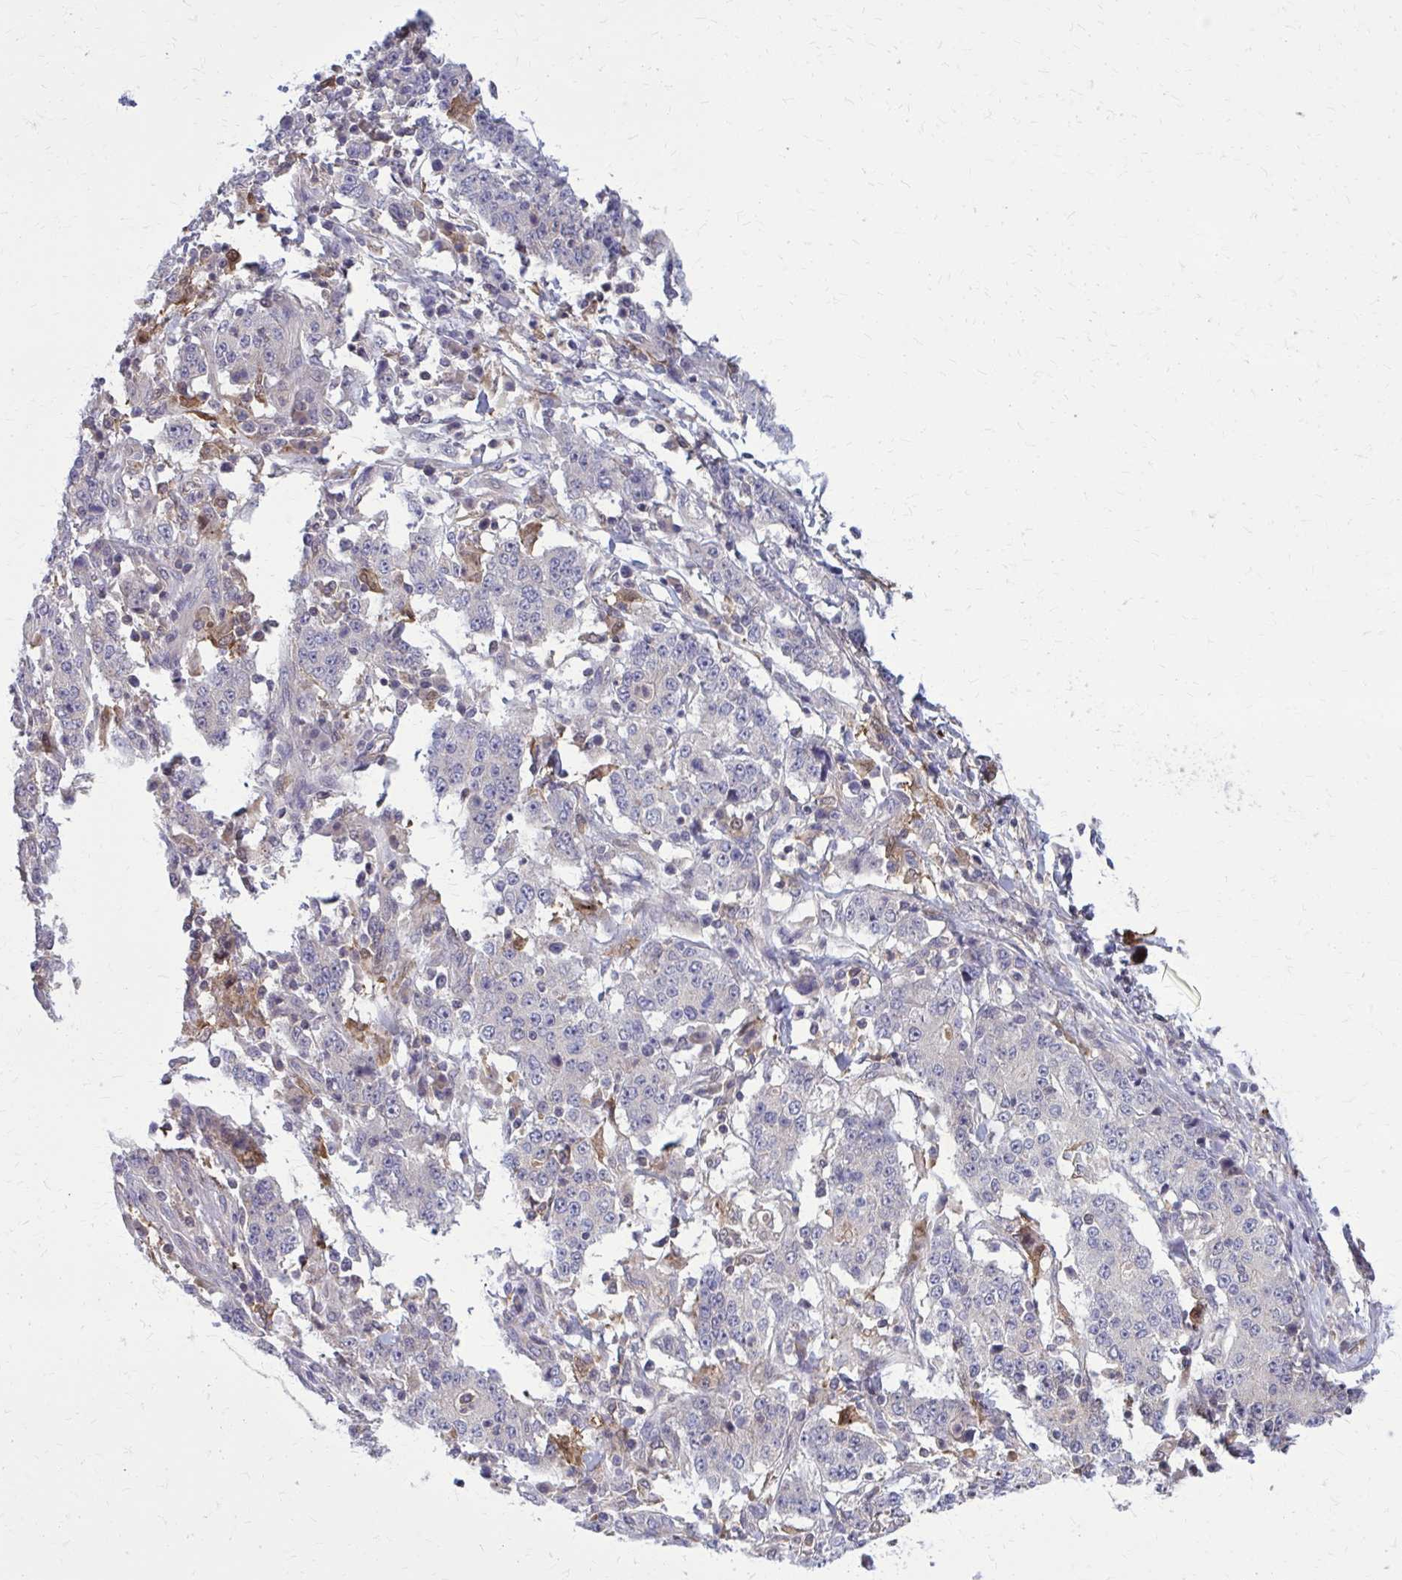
{"staining": {"intensity": "negative", "quantity": "none", "location": "none"}, "tissue": "stomach cancer", "cell_type": "Tumor cells", "image_type": "cancer", "snomed": [{"axis": "morphology", "description": "Normal tissue, NOS"}, {"axis": "morphology", "description": "Adenocarcinoma, NOS"}, {"axis": "topography", "description": "Stomach, upper"}, {"axis": "topography", "description": "Stomach"}], "caption": "DAB immunohistochemical staining of human stomach cancer demonstrates no significant expression in tumor cells.", "gene": "DBI", "patient": {"sex": "male", "age": 59}}